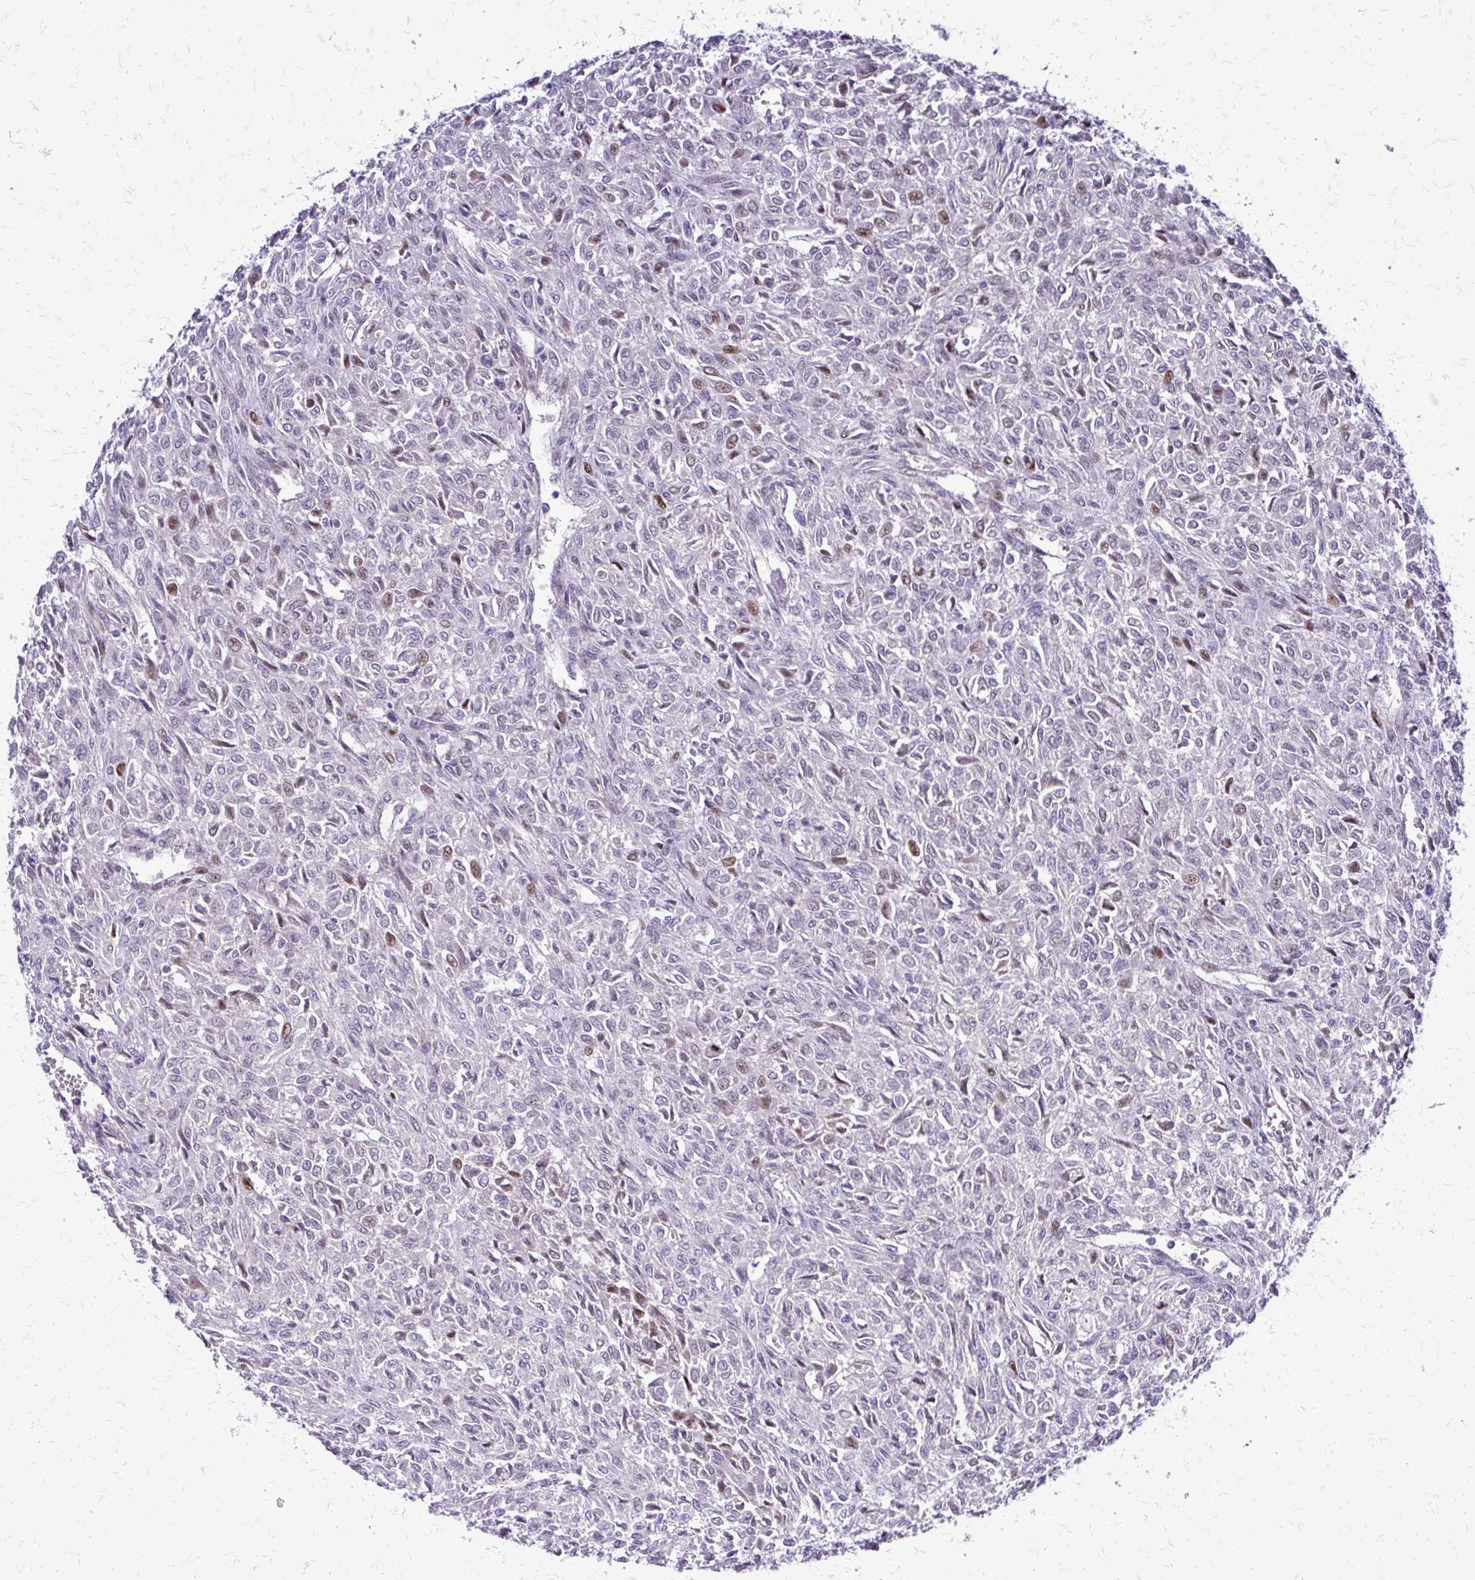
{"staining": {"intensity": "weak", "quantity": "25%-75%", "location": "nuclear"}, "tissue": "renal cancer", "cell_type": "Tumor cells", "image_type": "cancer", "snomed": [{"axis": "morphology", "description": "Adenocarcinoma, NOS"}, {"axis": "topography", "description": "Kidney"}], "caption": "Immunohistochemistry (DAB (3,3'-diaminobenzidine)) staining of human renal cancer reveals weak nuclear protein positivity in approximately 25%-75% of tumor cells.", "gene": "PPDPFL", "patient": {"sex": "male", "age": 58}}